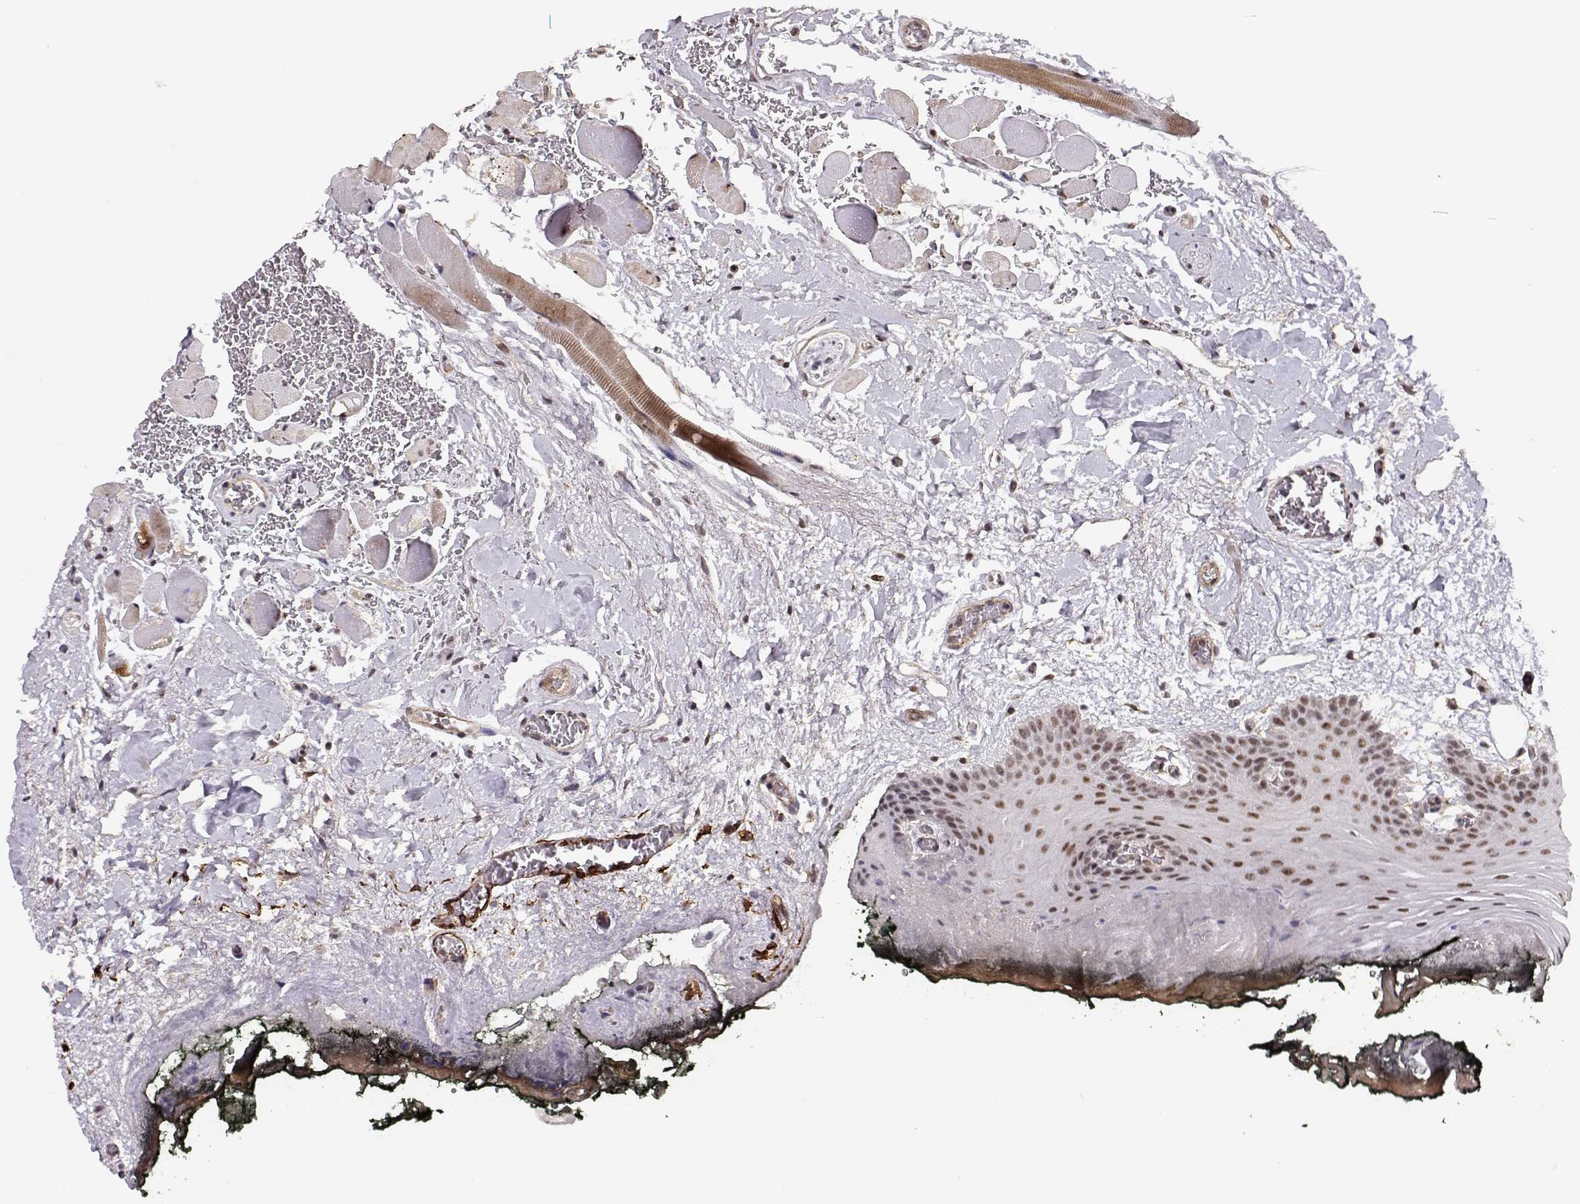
{"staining": {"intensity": "strong", "quantity": ">75%", "location": "nuclear"}, "tissue": "oral mucosa", "cell_type": "Squamous epithelial cells", "image_type": "normal", "snomed": [{"axis": "morphology", "description": "Normal tissue, NOS"}, {"axis": "topography", "description": "Oral tissue"}, {"axis": "topography", "description": "Head-Neck"}], "caption": "Oral mucosa stained for a protein exhibits strong nuclear positivity in squamous epithelial cells.", "gene": "CIR1", "patient": {"sex": "male", "age": 65}}